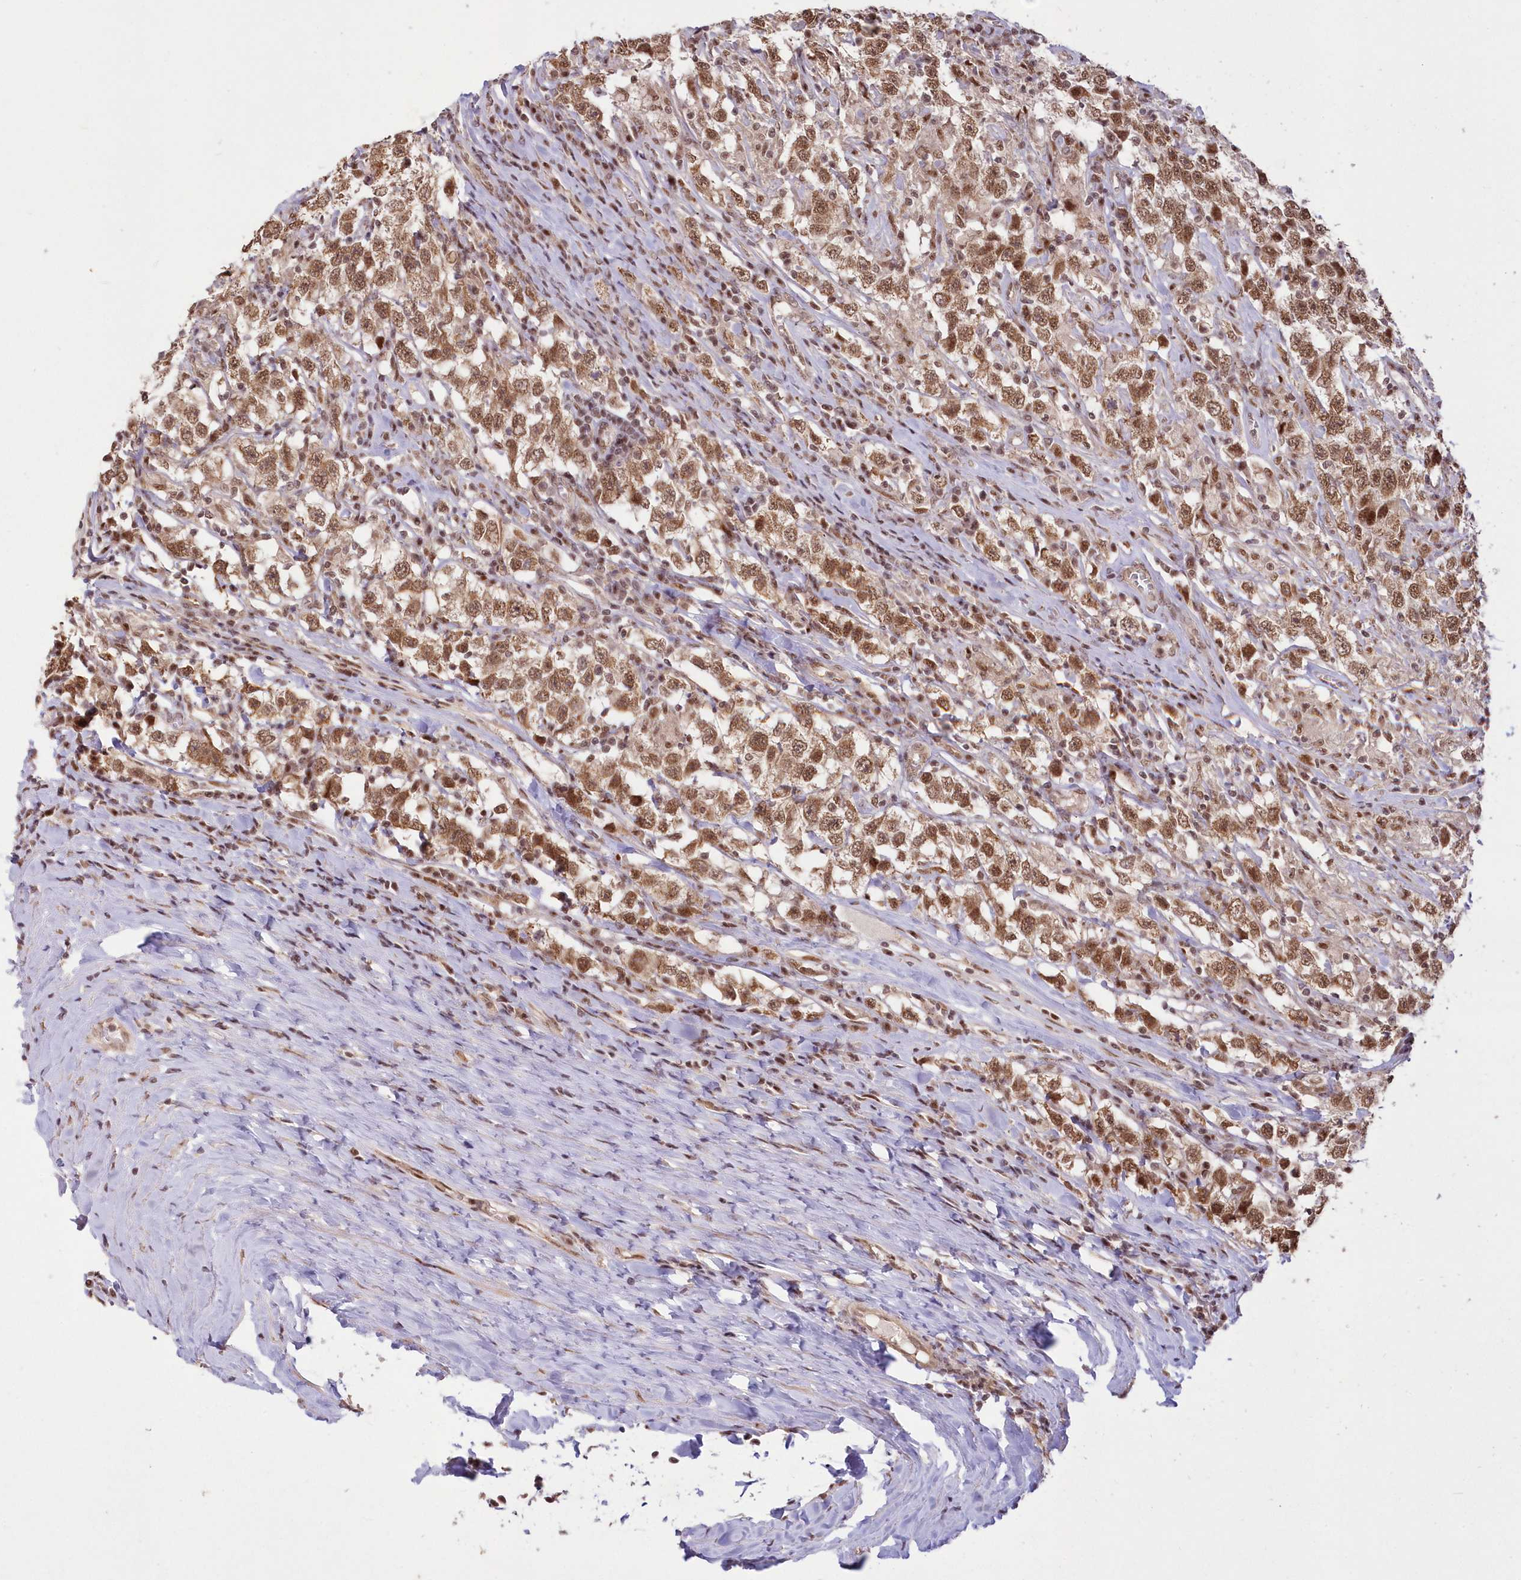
{"staining": {"intensity": "moderate", "quantity": ">75%", "location": "cytoplasmic/membranous,nuclear"}, "tissue": "testis cancer", "cell_type": "Tumor cells", "image_type": "cancer", "snomed": [{"axis": "morphology", "description": "Seminoma, NOS"}, {"axis": "topography", "description": "Testis"}], "caption": "An IHC histopathology image of neoplastic tissue is shown. Protein staining in brown labels moderate cytoplasmic/membranous and nuclear positivity in testis cancer within tumor cells. Using DAB (3,3'-diaminobenzidine) (brown) and hematoxylin (blue) stains, captured at high magnification using brightfield microscopy.", "gene": "WBP1L", "patient": {"sex": "male", "age": 41}}